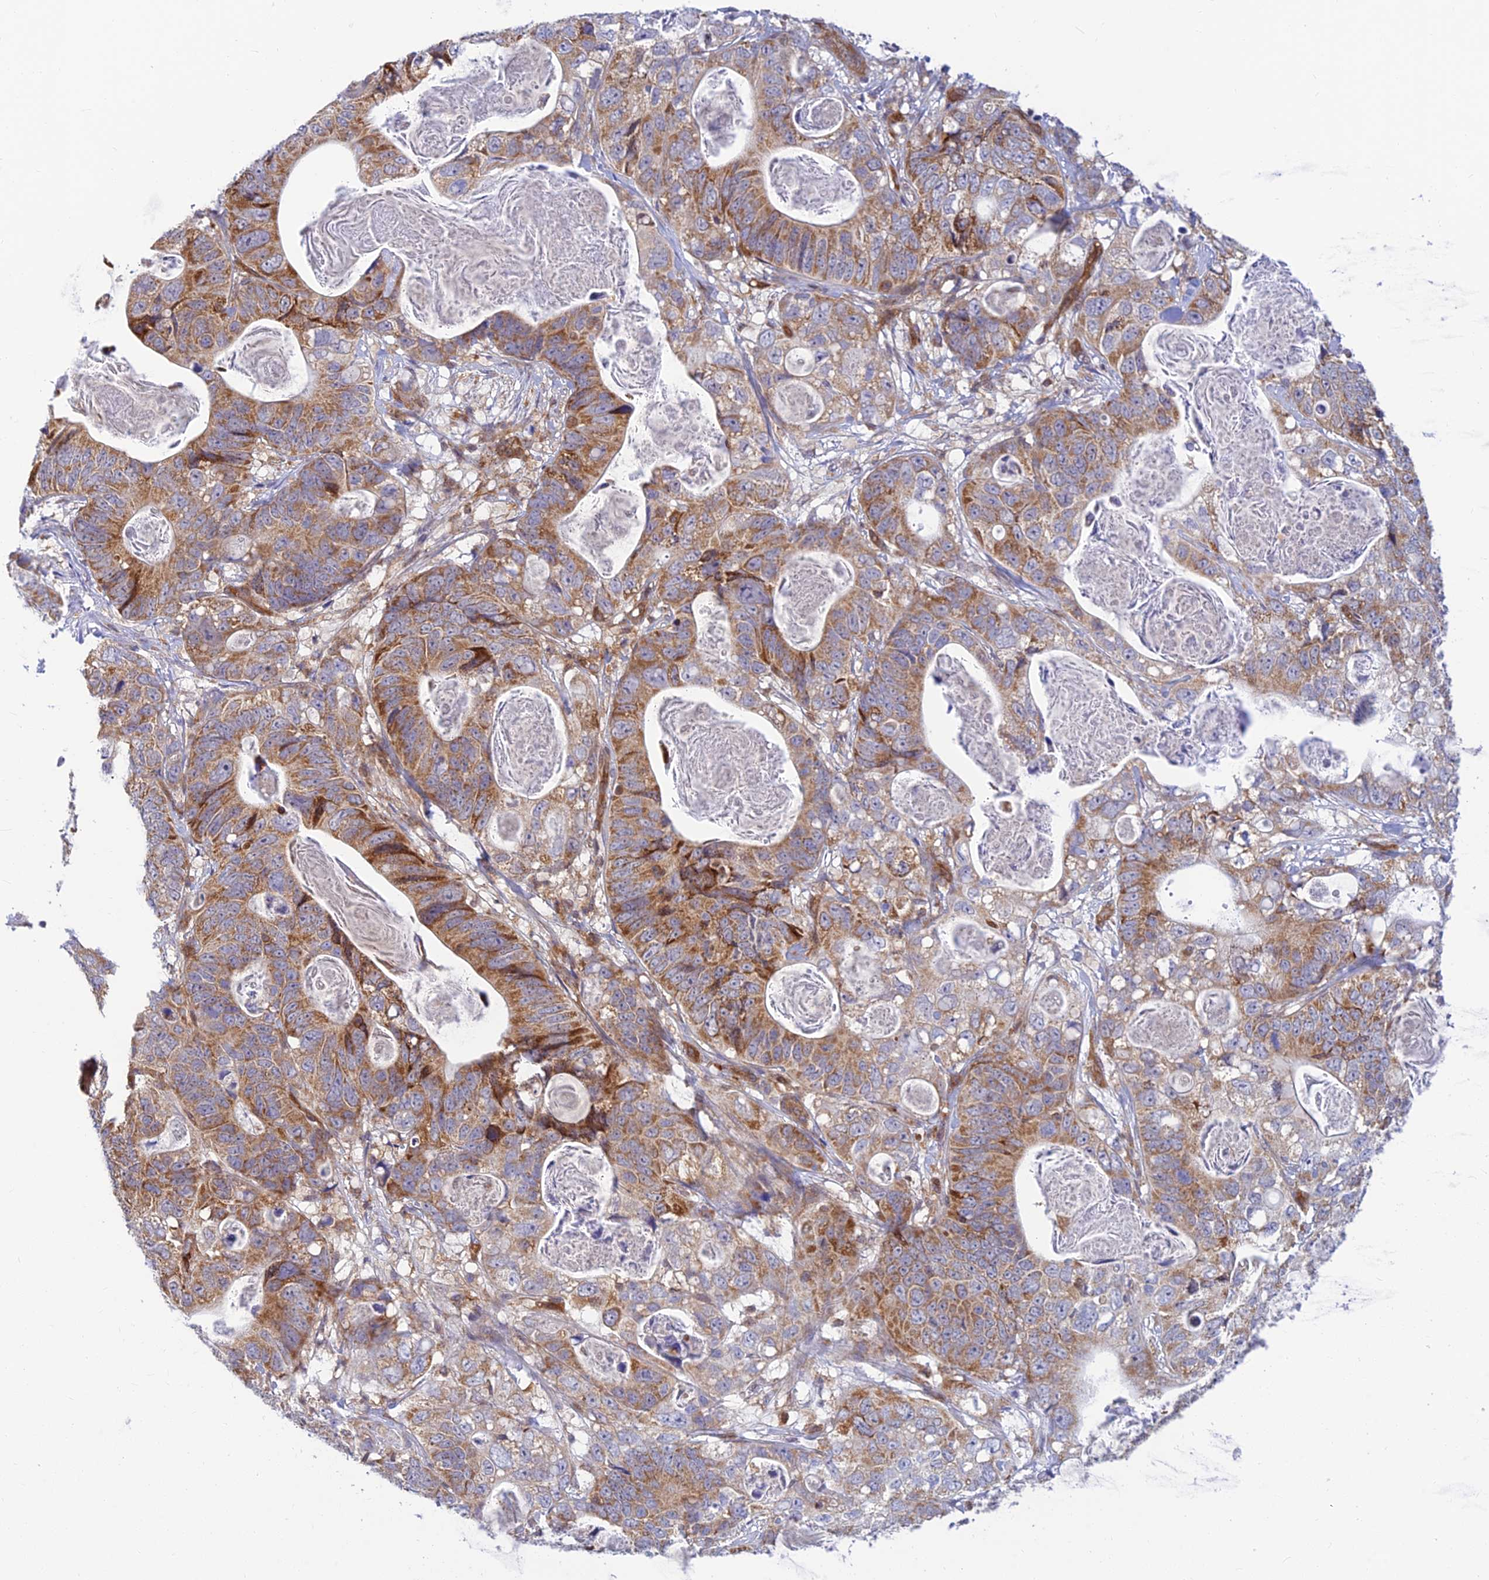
{"staining": {"intensity": "moderate", "quantity": ">75%", "location": "cytoplasmic/membranous"}, "tissue": "stomach cancer", "cell_type": "Tumor cells", "image_type": "cancer", "snomed": [{"axis": "morphology", "description": "Normal tissue, NOS"}, {"axis": "morphology", "description": "Adenocarcinoma, NOS"}, {"axis": "topography", "description": "Stomach"}], "caption": "This is an image of immunohistochemistry (IHC) staining of stomach cancer, which shows moderate positivity in the cytoplasmic/membranous of tumor cells.", "gene": "LYSMD2", "patient": {"sex": "female", "age": 89}}